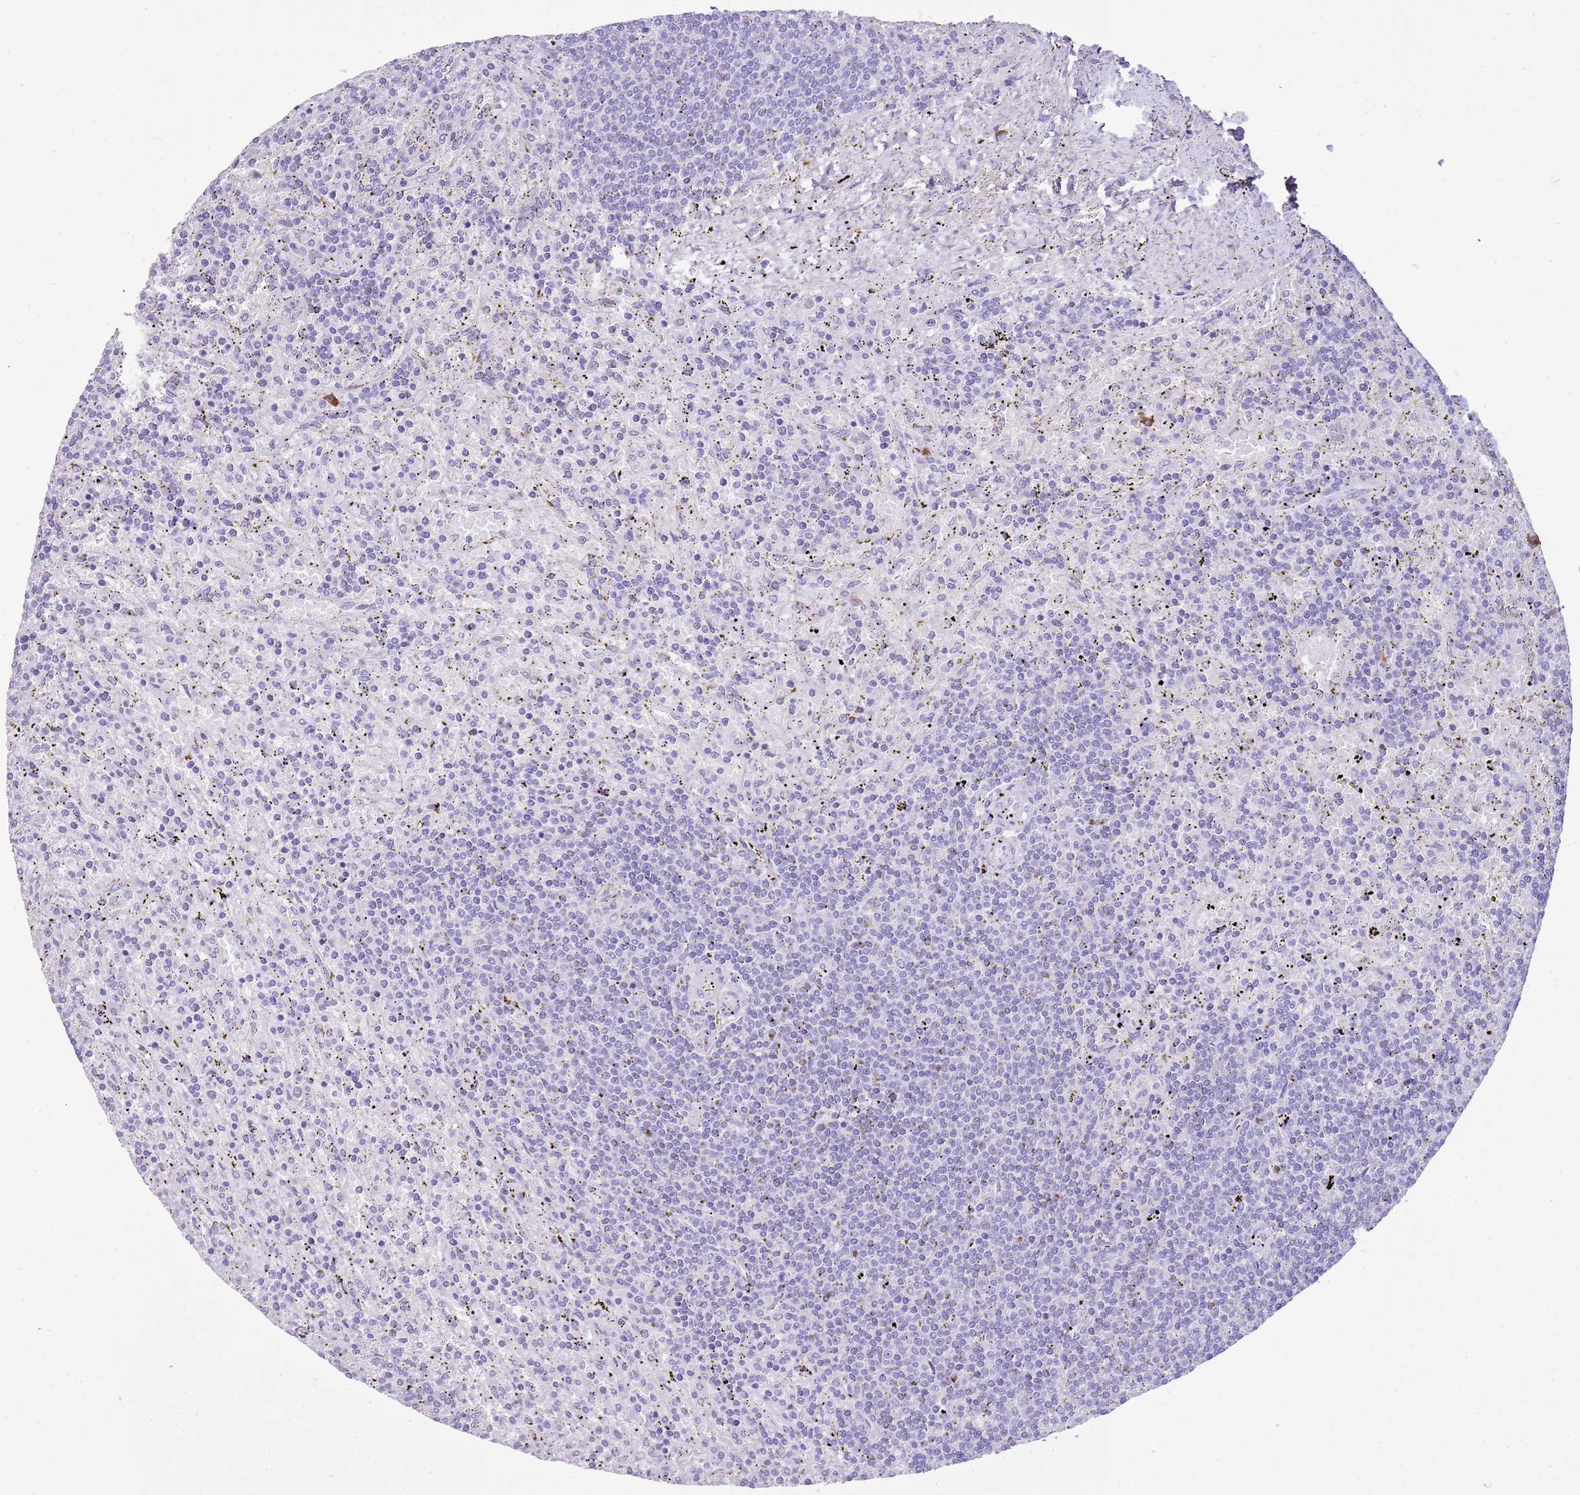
{"staining": {"intensity": "negative", "quantity": "none", "location": "none"}, "tissue": "lymphoma", "cell_type": "Tumor cells", "image_type": "cancer", "snomed": [{"axis": "morphology", "description": "Malignant lymphoma, non-Hodgkin's type, Low grade"}, {"axis": "topography", "description": "Spleen"}], "caption": "The photomicrograph shows no significant staining in tumor cells of malignant lymphoma, non-Hodgkin's type (low-grade).", "gene": "IGKV3D-11", "patient": {"sex": "male", "age": 76}}